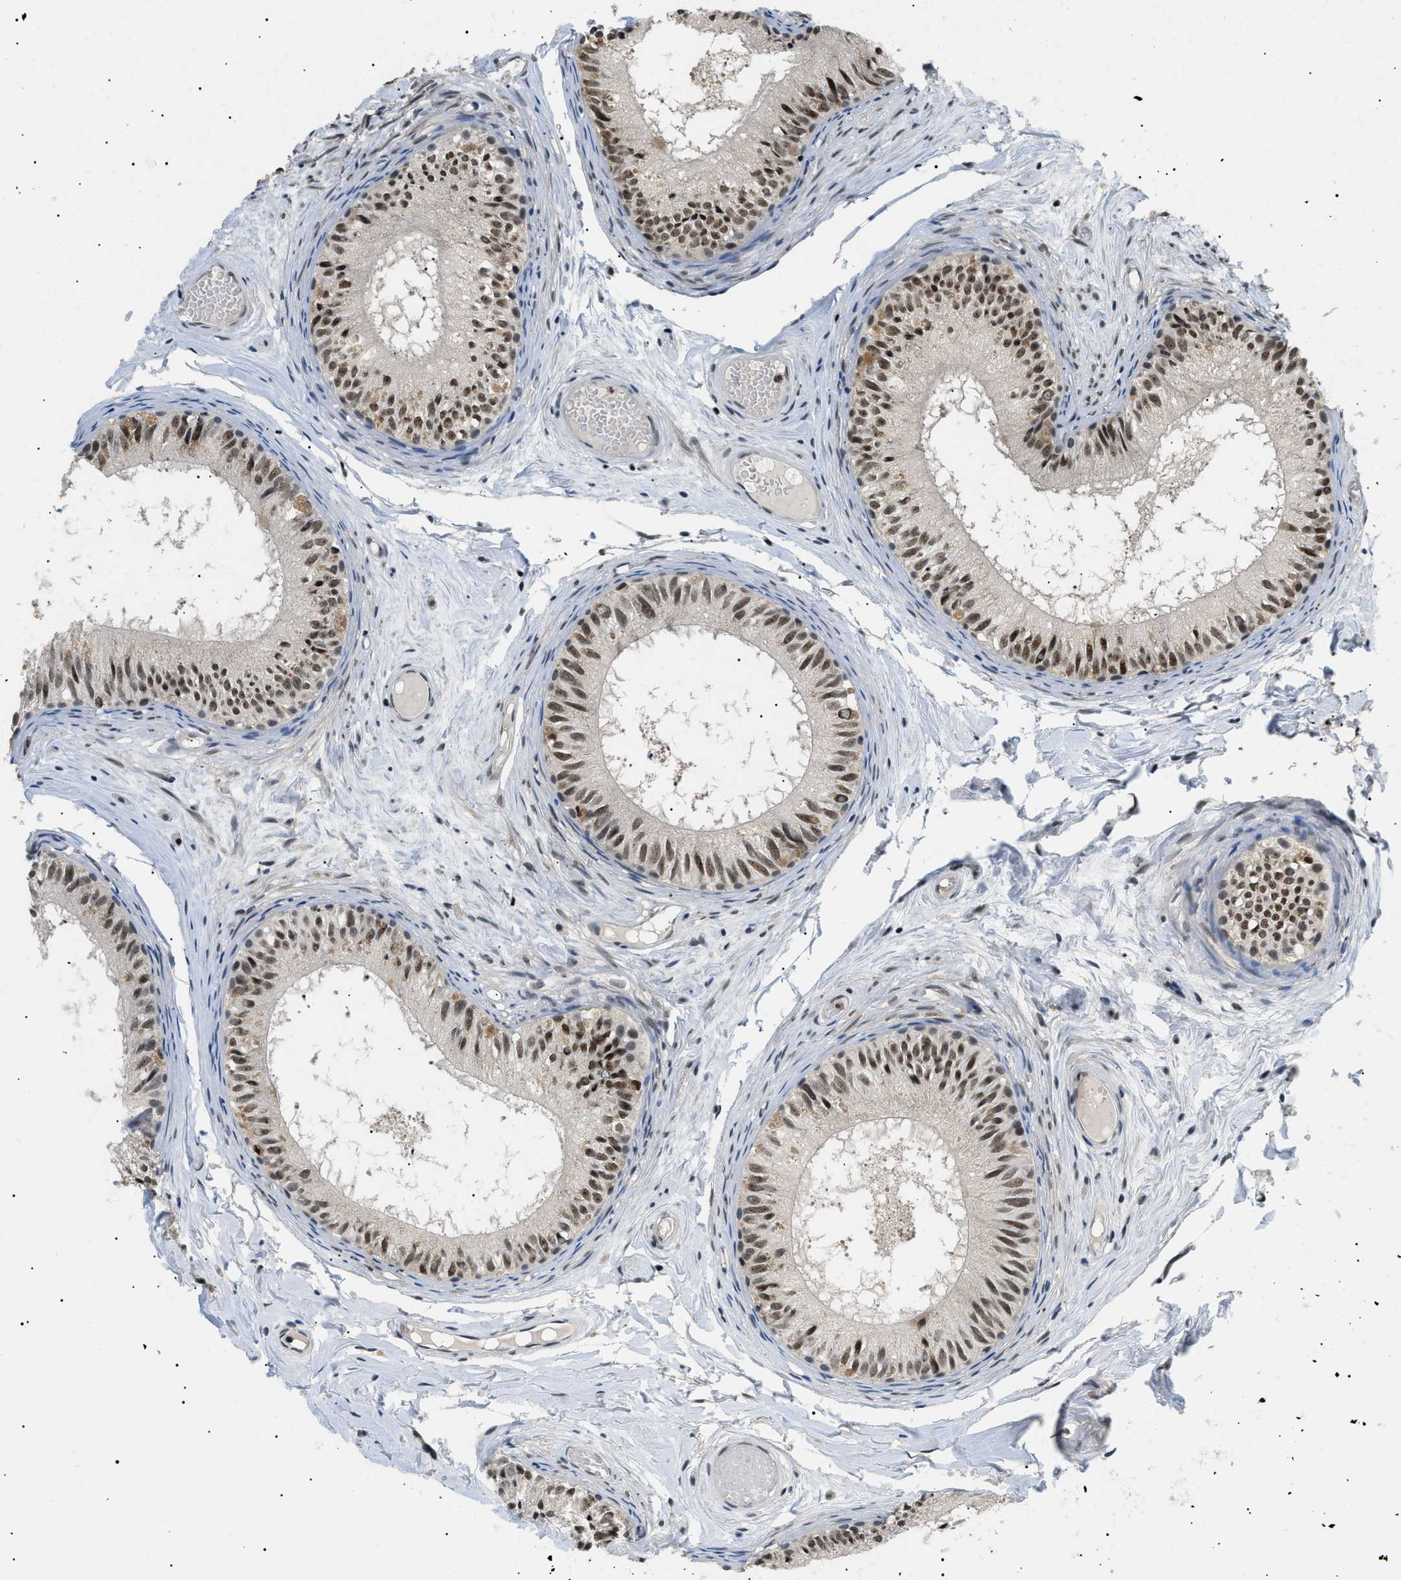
{"staining": {"intensity": "moderate", "quantity": ">75%", "location": "nuclear"}, "tissue": "epididymis", "cell_type": "Glandular cells", "image_type": "normal", "snomed": [{"axis": "morphology", "description": "Normal tissue, NOS"}, {"axis": "topography", "description": "Epididymis"}], "caption": "DAB (3,3'-diaminobenzidine) immunohistochemical staining of benign human epididymis shows moderate nuclear protein expression in approximately >75% of glandular cells.", "gene": "RBM15", "patient": {"sex": "male", "age": 46}}